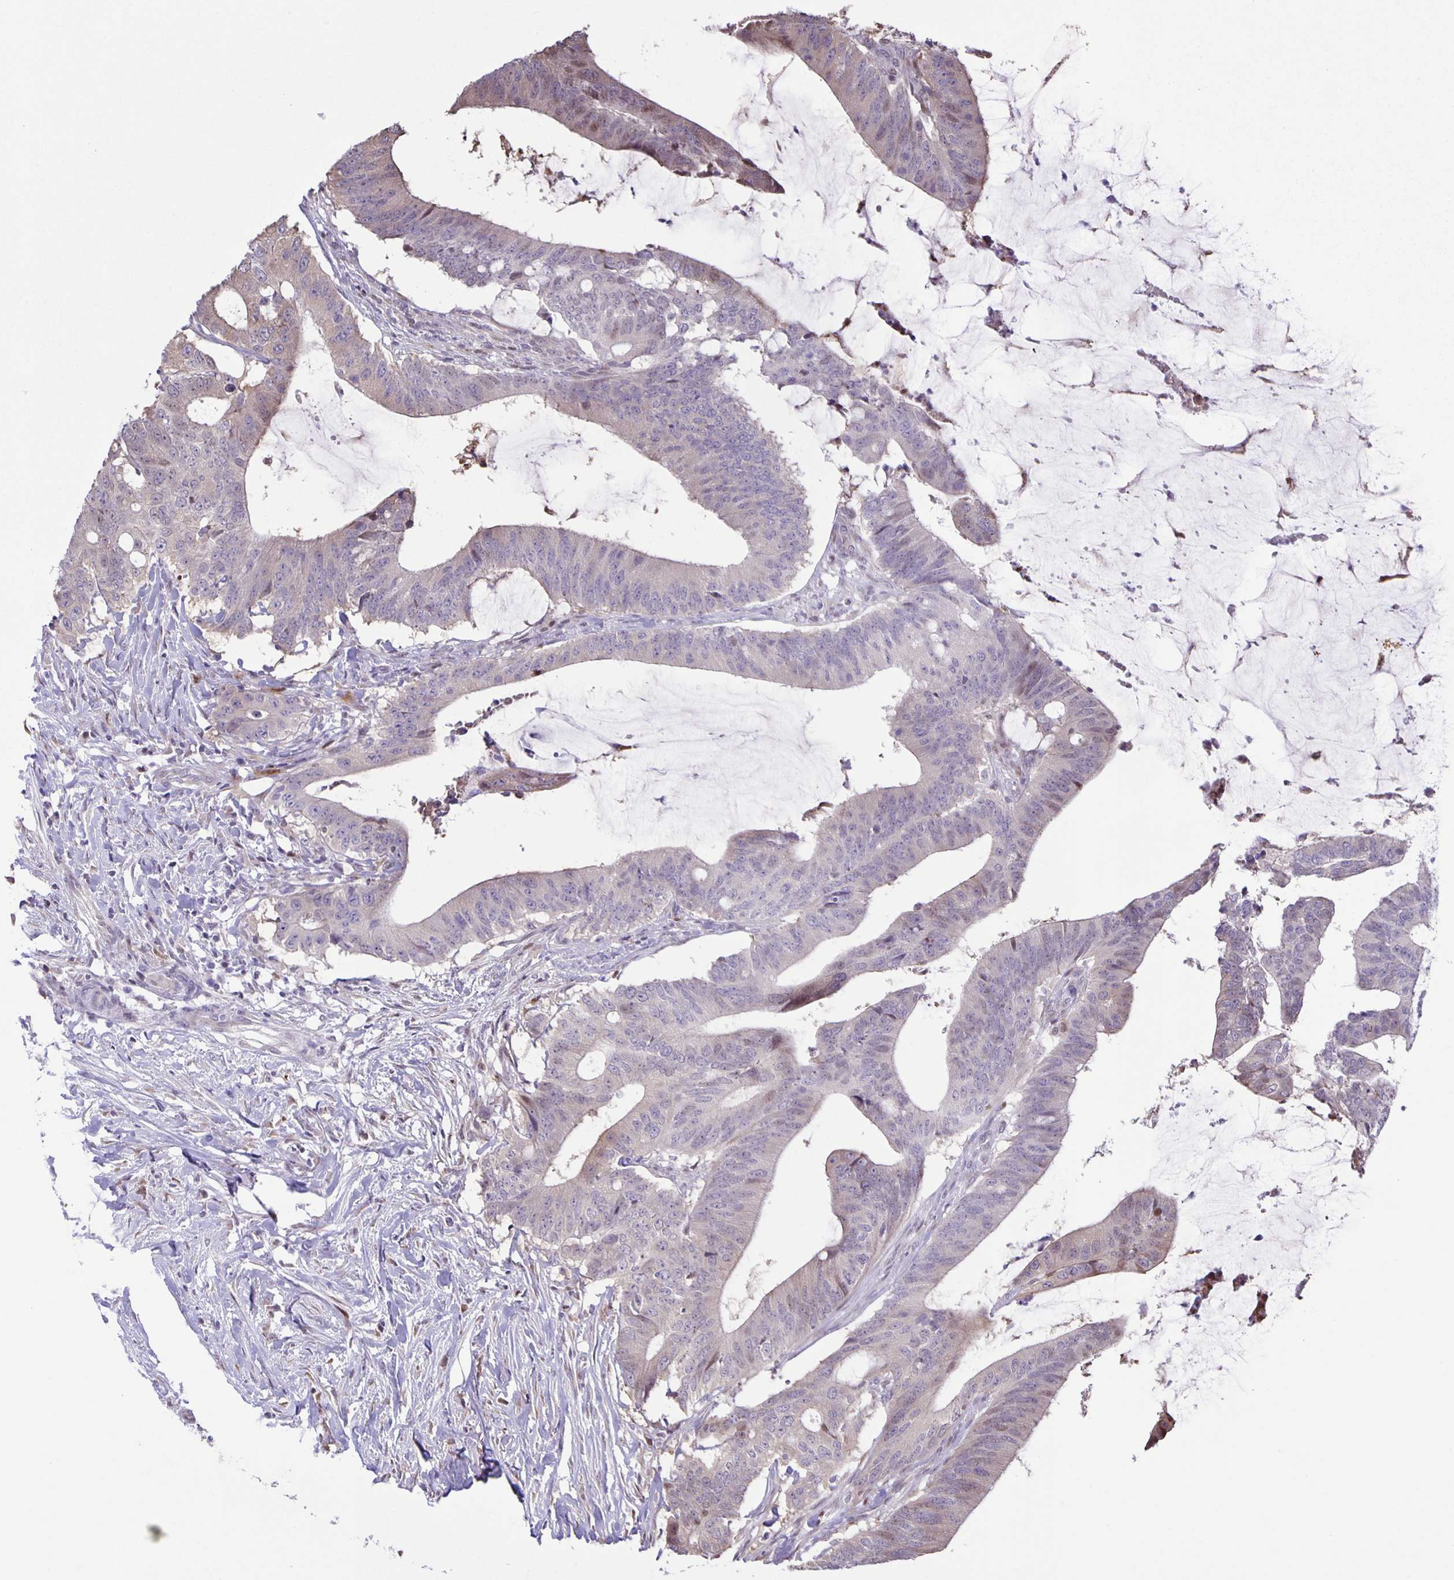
{"staining": {"intensity": "weak", "quantity": "25%-75%", "location": "cytoplasmic/membranous"}, "tissue": "colorectal cancer", "cell_type": "Tumor cells", "image_type": "cancer", "snomed": [{"axis": "morphology", "description": "Adenocarcinoma, NOS"}, {"axis": "topography", "description": "Colon"}], "caption": "A micrograph of human colorectal cancer stained for a protein displays weak cytoplasmic/membranous brown staining in tumor cells.", "gene": "MAPK12", "patient": {"sex": "female", "age": 43}}